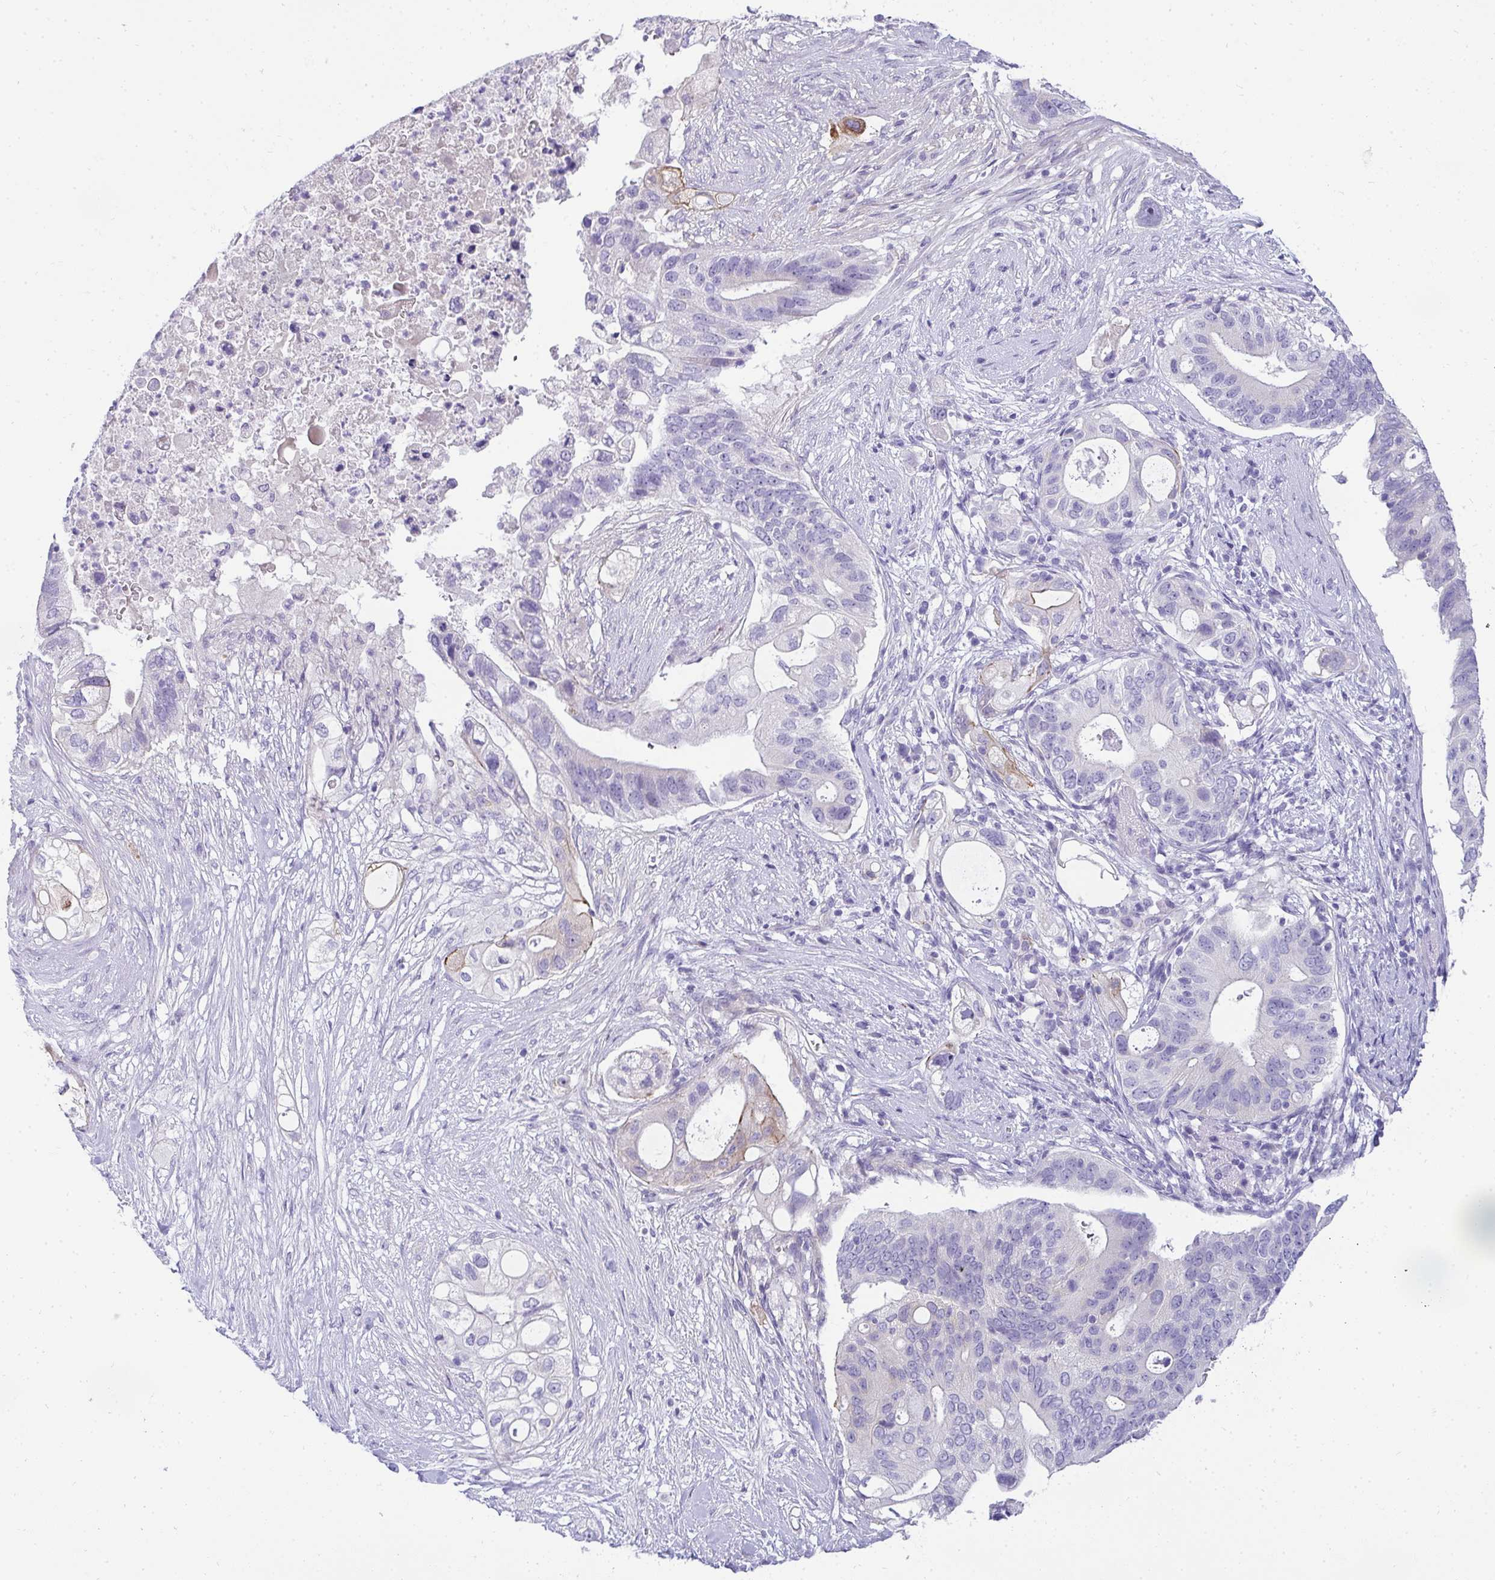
{"staining": {"intensity": "negative", "quantity": "none", "location": "none"}, "tissue": "pancreatic cancer", "cell_type": "Tumor cells", "image_type": "cancer", "snomed": [{"axis": "morphology", "description": "Adenocarcinoma, NOS"}, {"axis": "topography", "description": "Pancreas"}], "caption": "IHC of human pancreatic cancer demonstrates no expression in tumor cells.", "gene": "AK5", "patient": {"sex": "female", "age": 72}}